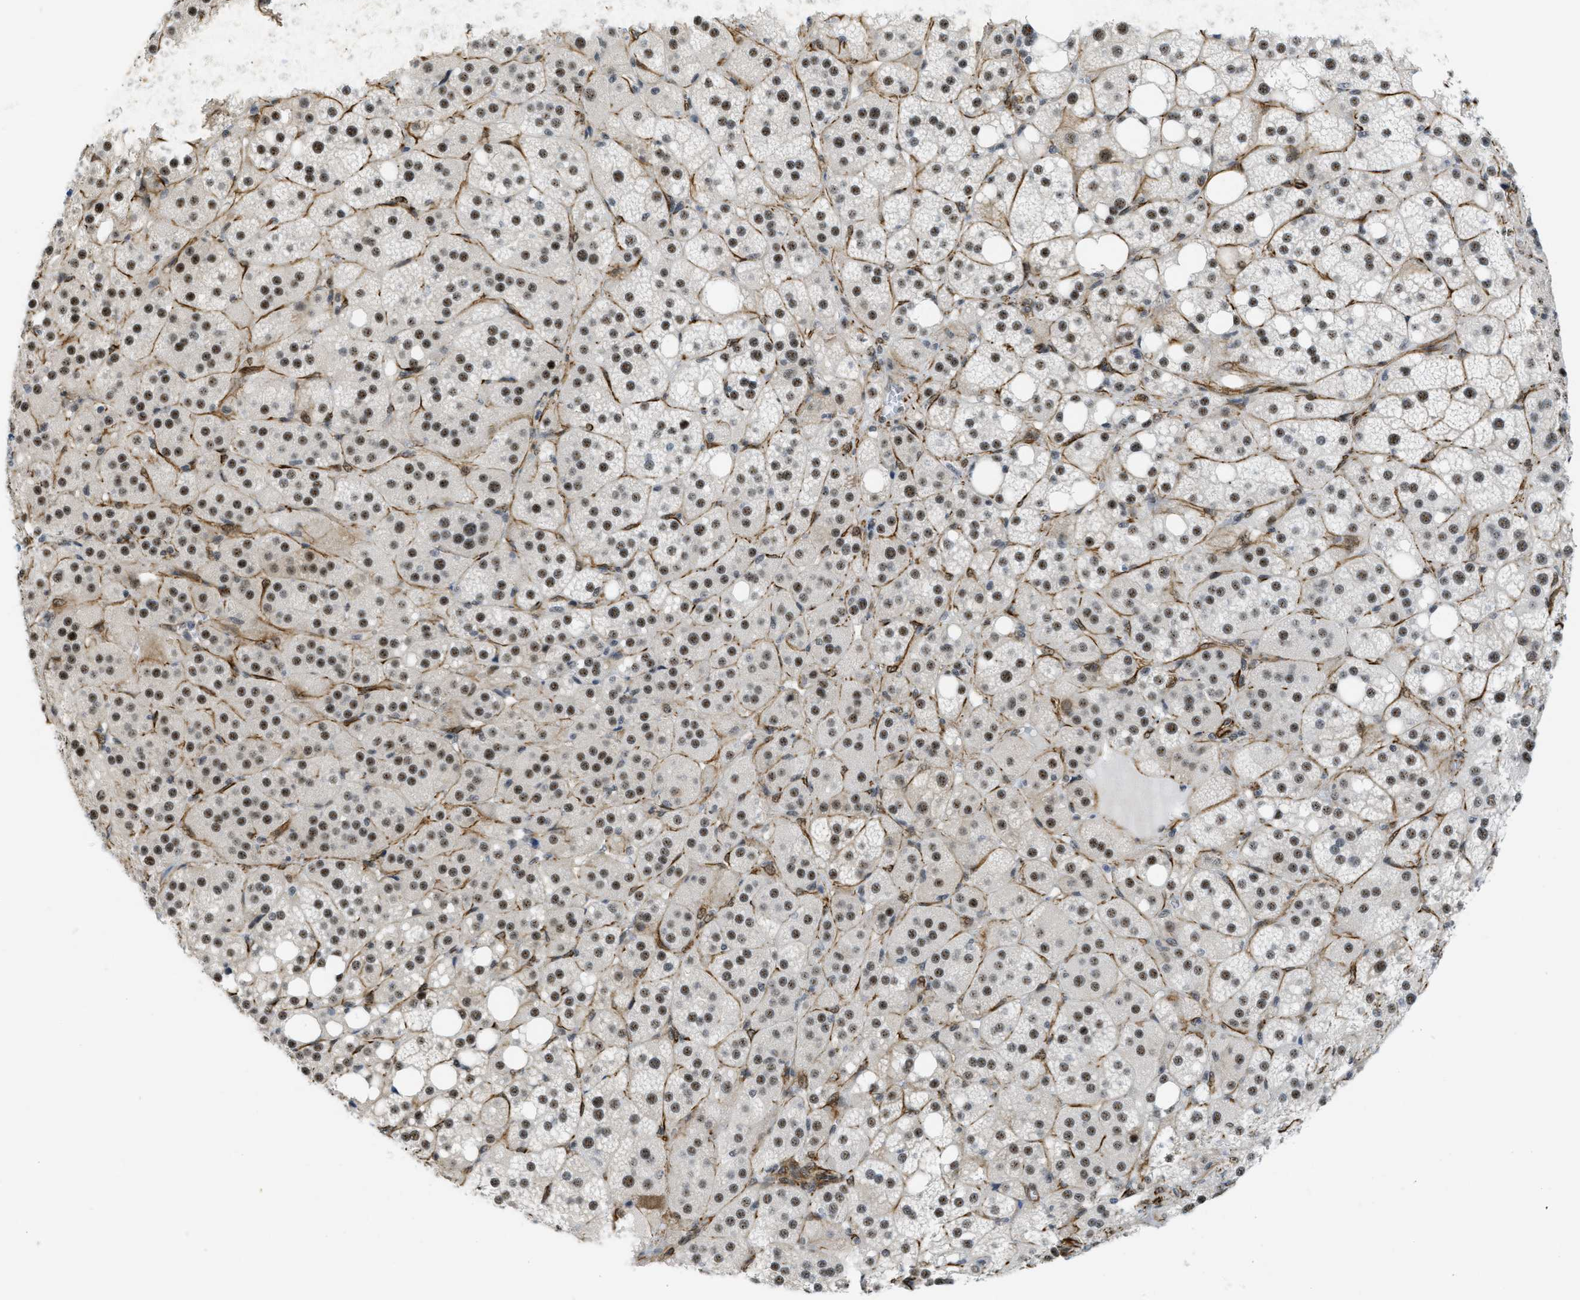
{"staining": {"intensity": "moderate", "quantity": ">75%", "location": "nuclear"}, "tissue": "adrenal gland", "cell_type": "Glandular cells", "image_type": "normal", "snomed": [{"axis": "morphology", "description": "Normal tissue, NOS"}, {"axis": "topography", "description": "Adrenal gland"}], "caption": "Moderate nuclear expression is identified in about >75% of glandular cells in benign adrenal gland.", "gene": "LRRC8B", "patient": {"sex": "female", "age": 59}}